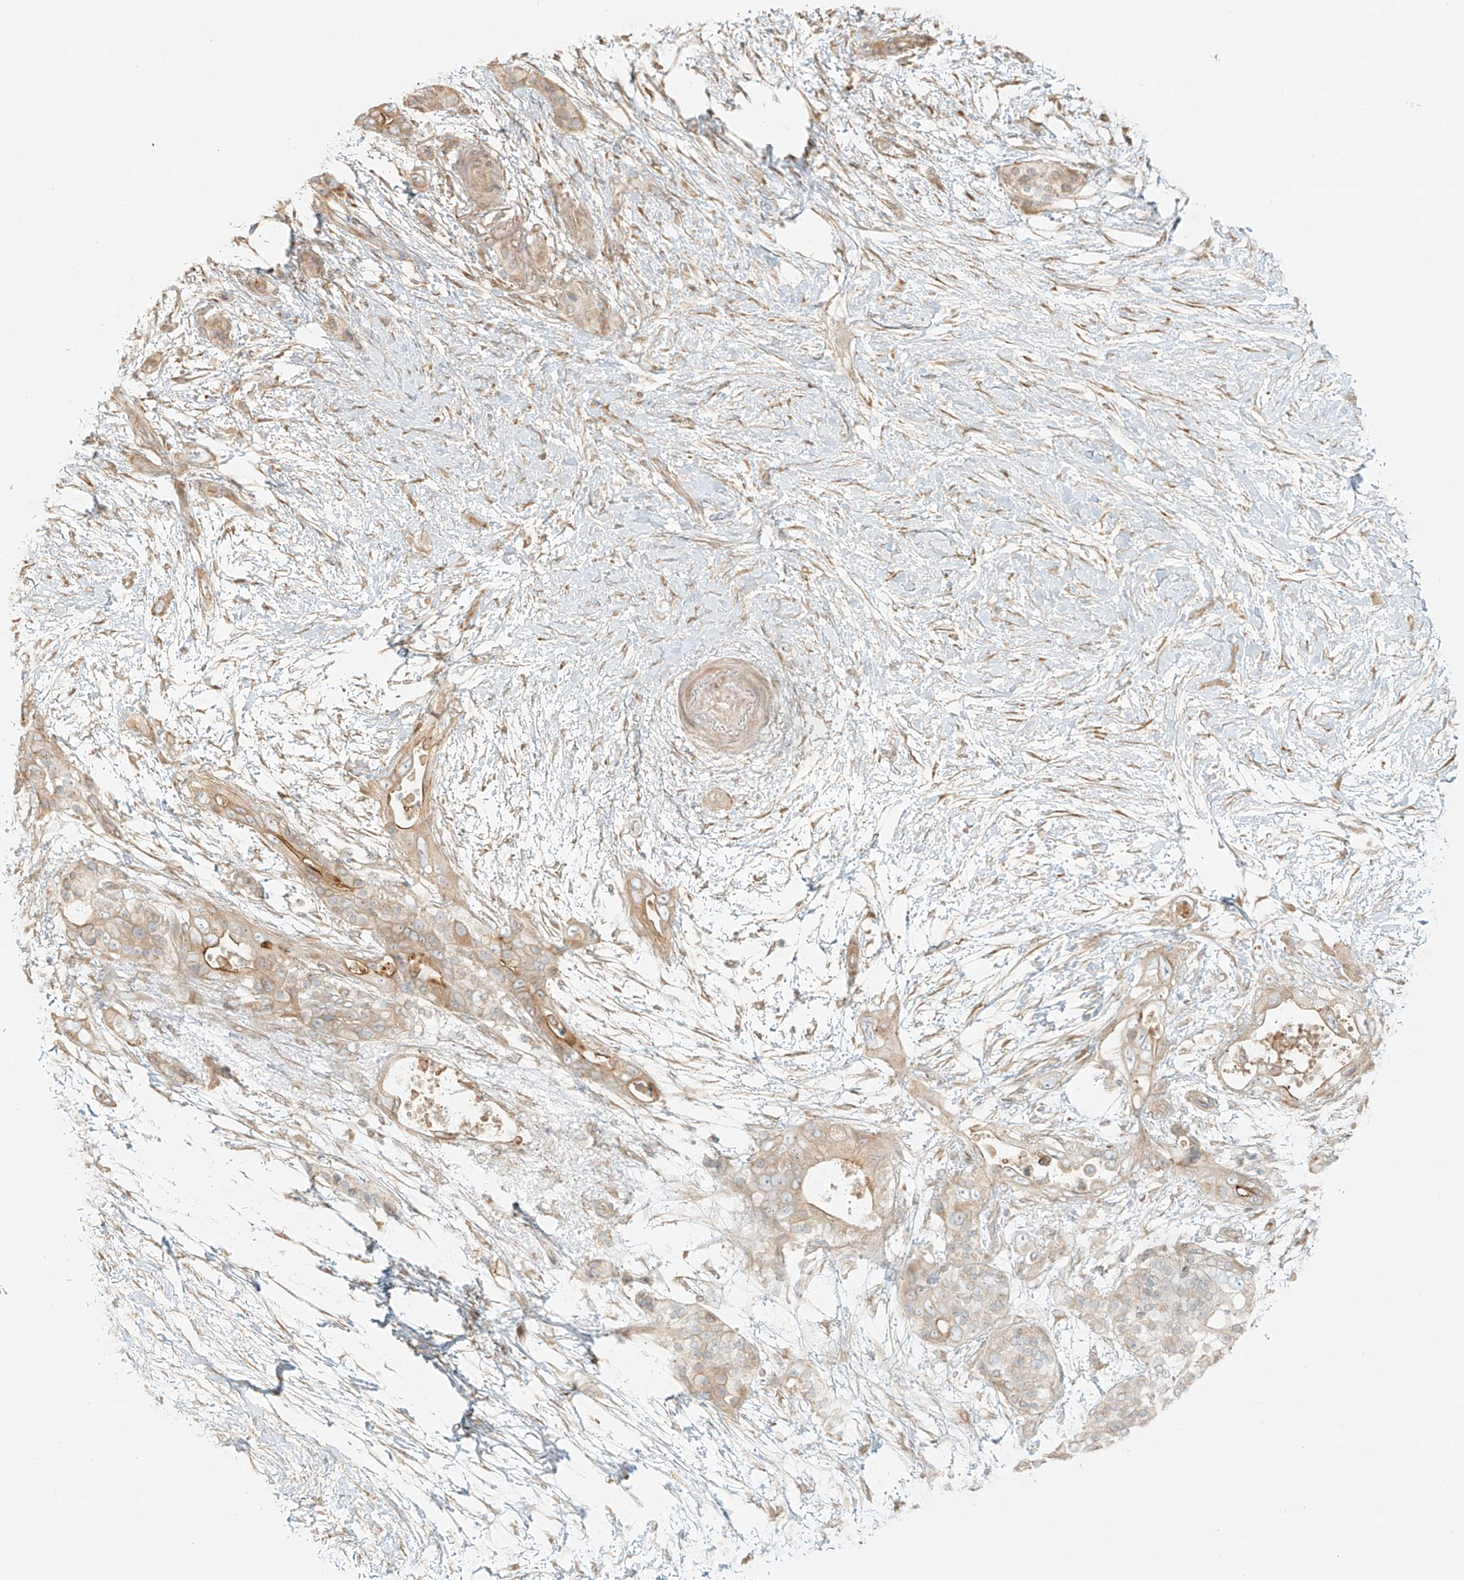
{"staining": {"intensity": "moderate", "quantity": "<25%", "location": "cytoplasmic/membranous"}, "tissue": "pancreatic cancer", "cell_type": "Tumor cells", "image_type": "cancer", "snomed": [{"axis": "morphology", "description": "Adenocarcinoma, NOS"}, {"axis": "topography", "description": "Pancreas"}], "caption": "Protein analysis of adenocarcinoma (pancreatic) tissue exhibits moderate cytoplasmic/membranous expression in about <25% of tumor cells.", "gene": "UPK1B", "patient": {"sex": "male", "age": 53}}